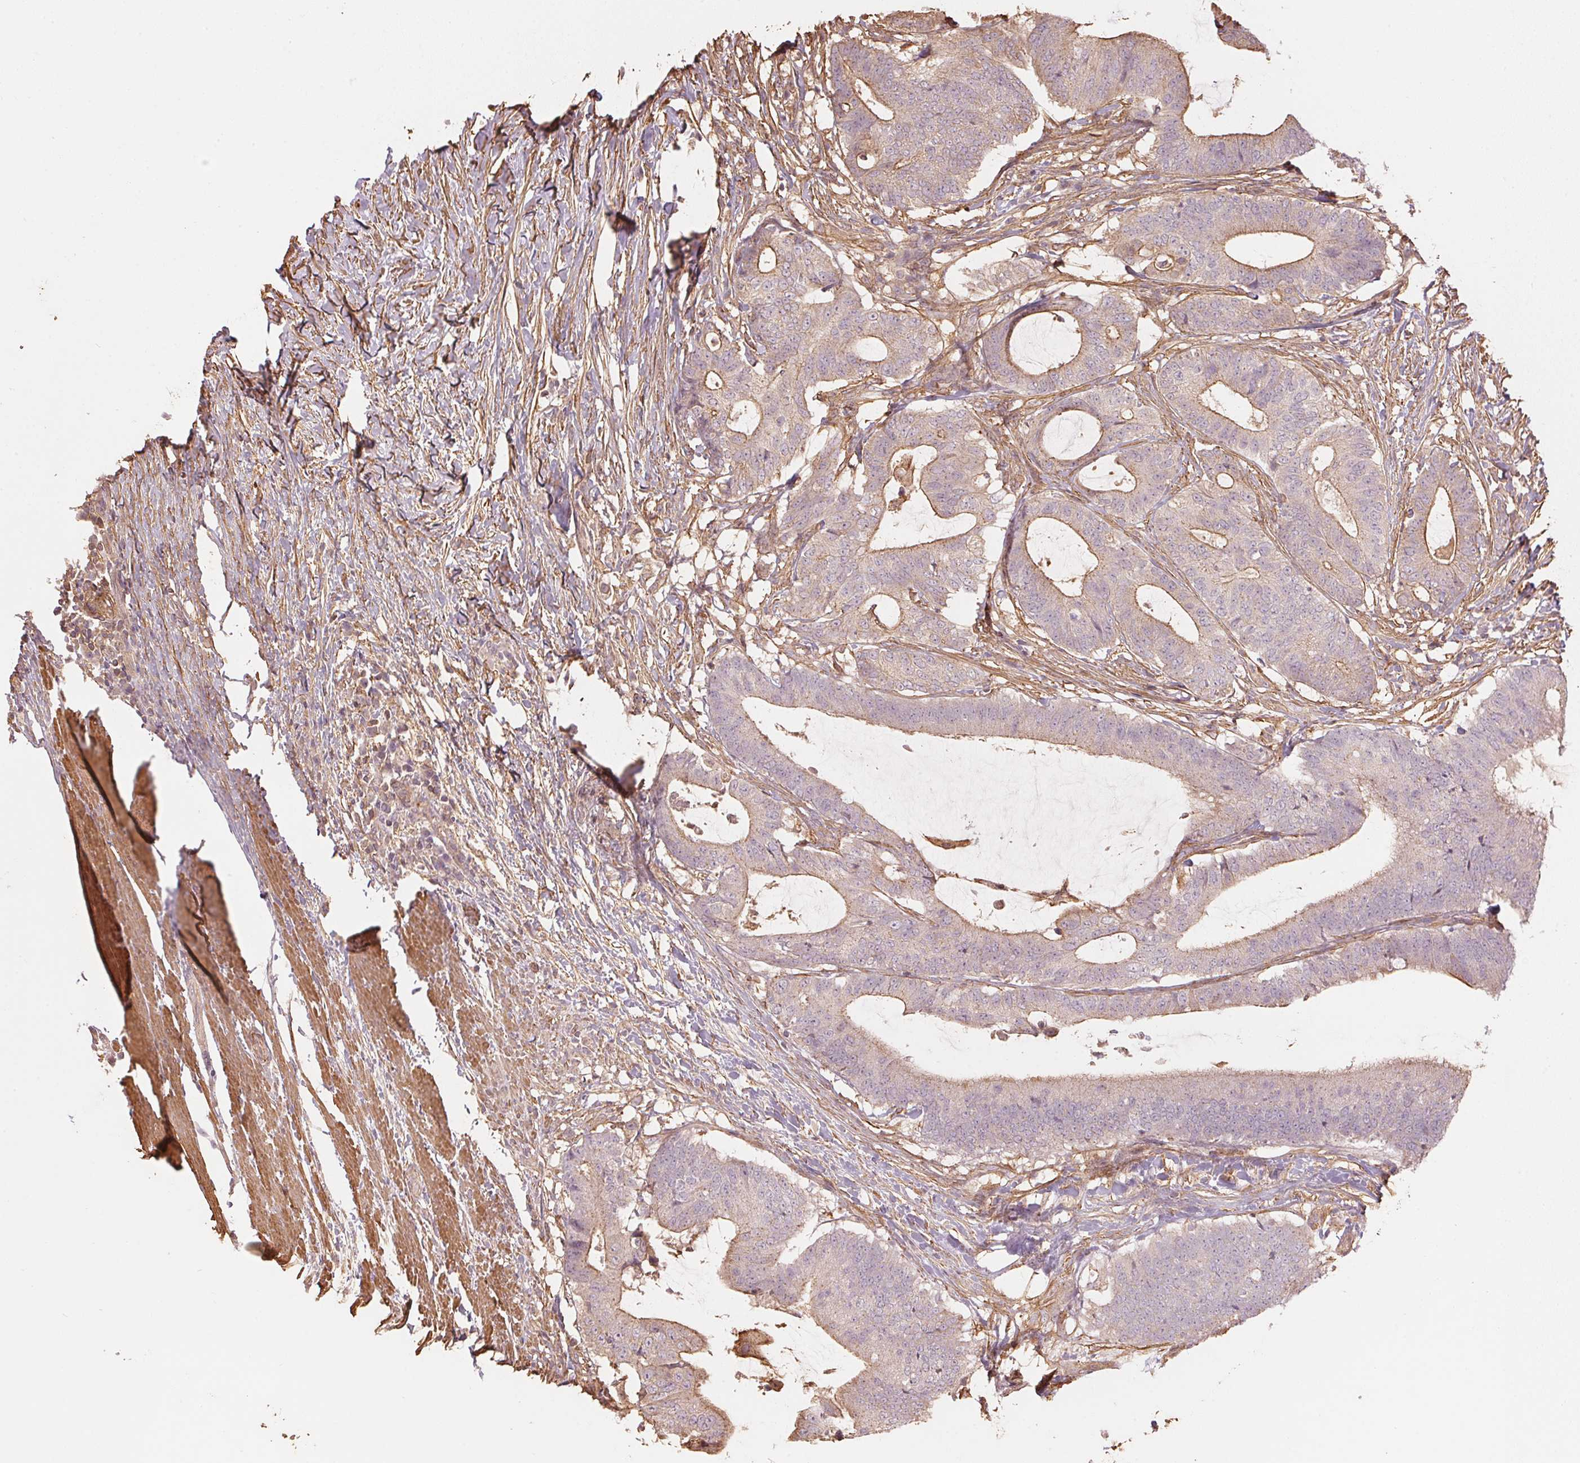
{"staining": {"intensity": "weak", "quantity": ">75%", "location": "cytoplasmic/membranous"}, "tissue": "colorectal cancer", "cell_type": "Tumor cells", "image_type": "cancer", "snomed": [{"axis": "morphology", "description": "Adenocarcinoma, NOS"}, {"axis": "topography", "description": "Colon"}], "caption": "Approximately >75% of tumor cells in human adenocarcinoma (colorectal) exhibit weak cytoplasmic/membranous protein expression as visualized by brown immunohistochemical staining.", "gene": "QDPR", "patient": {"sex": "female", "age": 43}}